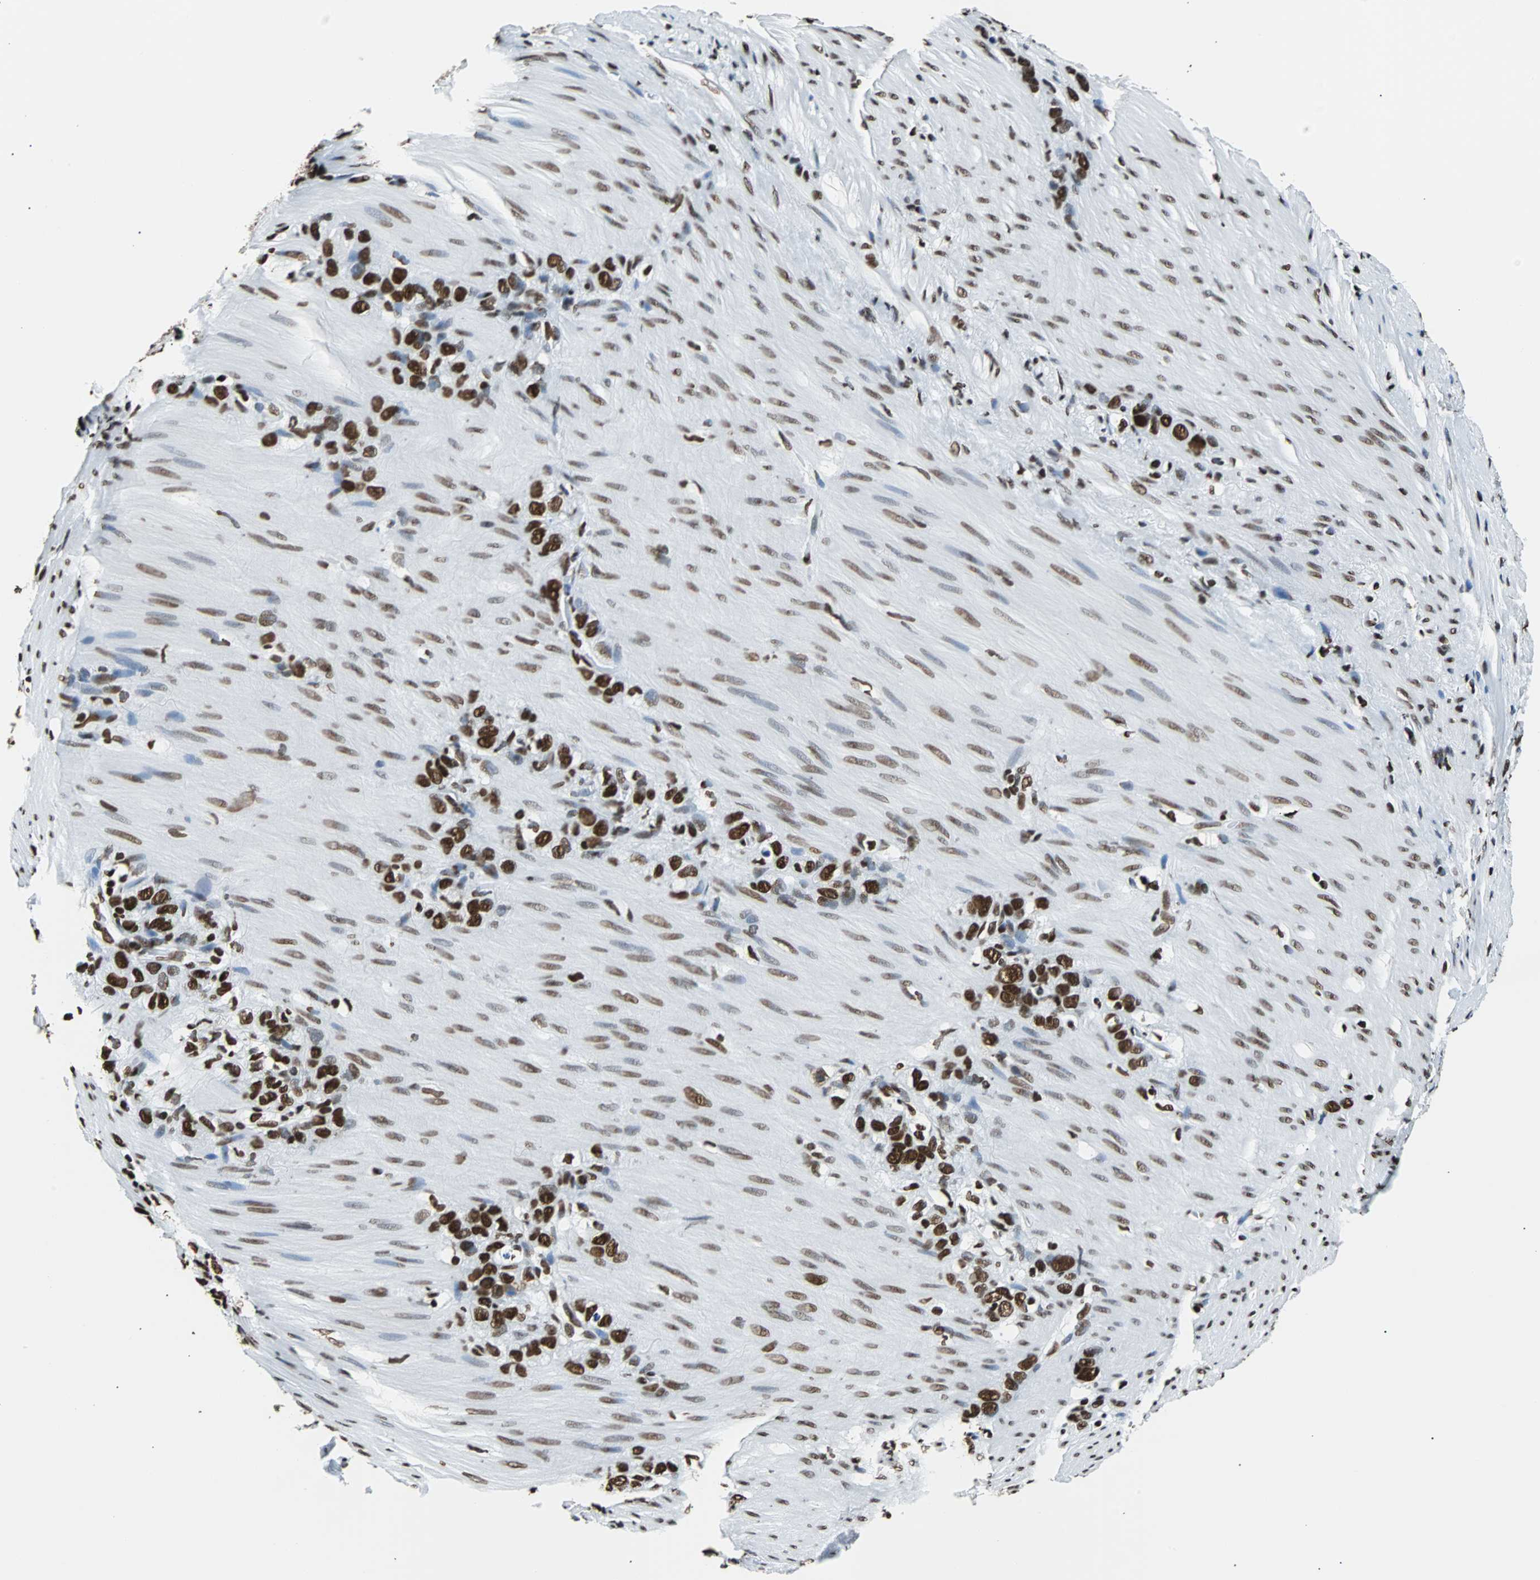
{"staining": {"intensity": "strong", "quantity": ">75%", "location": "nuclear"}, "tissue": "stomach cancer", "cell_type": "Tumor cells", "image_type": "cancer", "snomed": [{"axis": "morphology", "description": "Normal tissue, NOS"}, {"axis": "morphology", "description": "Adenocarcinoma, NOS"}, {"axis": "morphology", "description": "Adenocarcinoma, High grade"}, {"axis": "topography", "description": "Stomach, upper"}, {"axis": "topography", "description": "Stomach"}], "caption": "Protein staining demonstrates strong nuclear positivity in about >75% of tumor cells in stomach cancer (adenocarcinoma (high-grade)).", "gene": "FUBP1", "patient": {"sex": "female", "age": 65}}